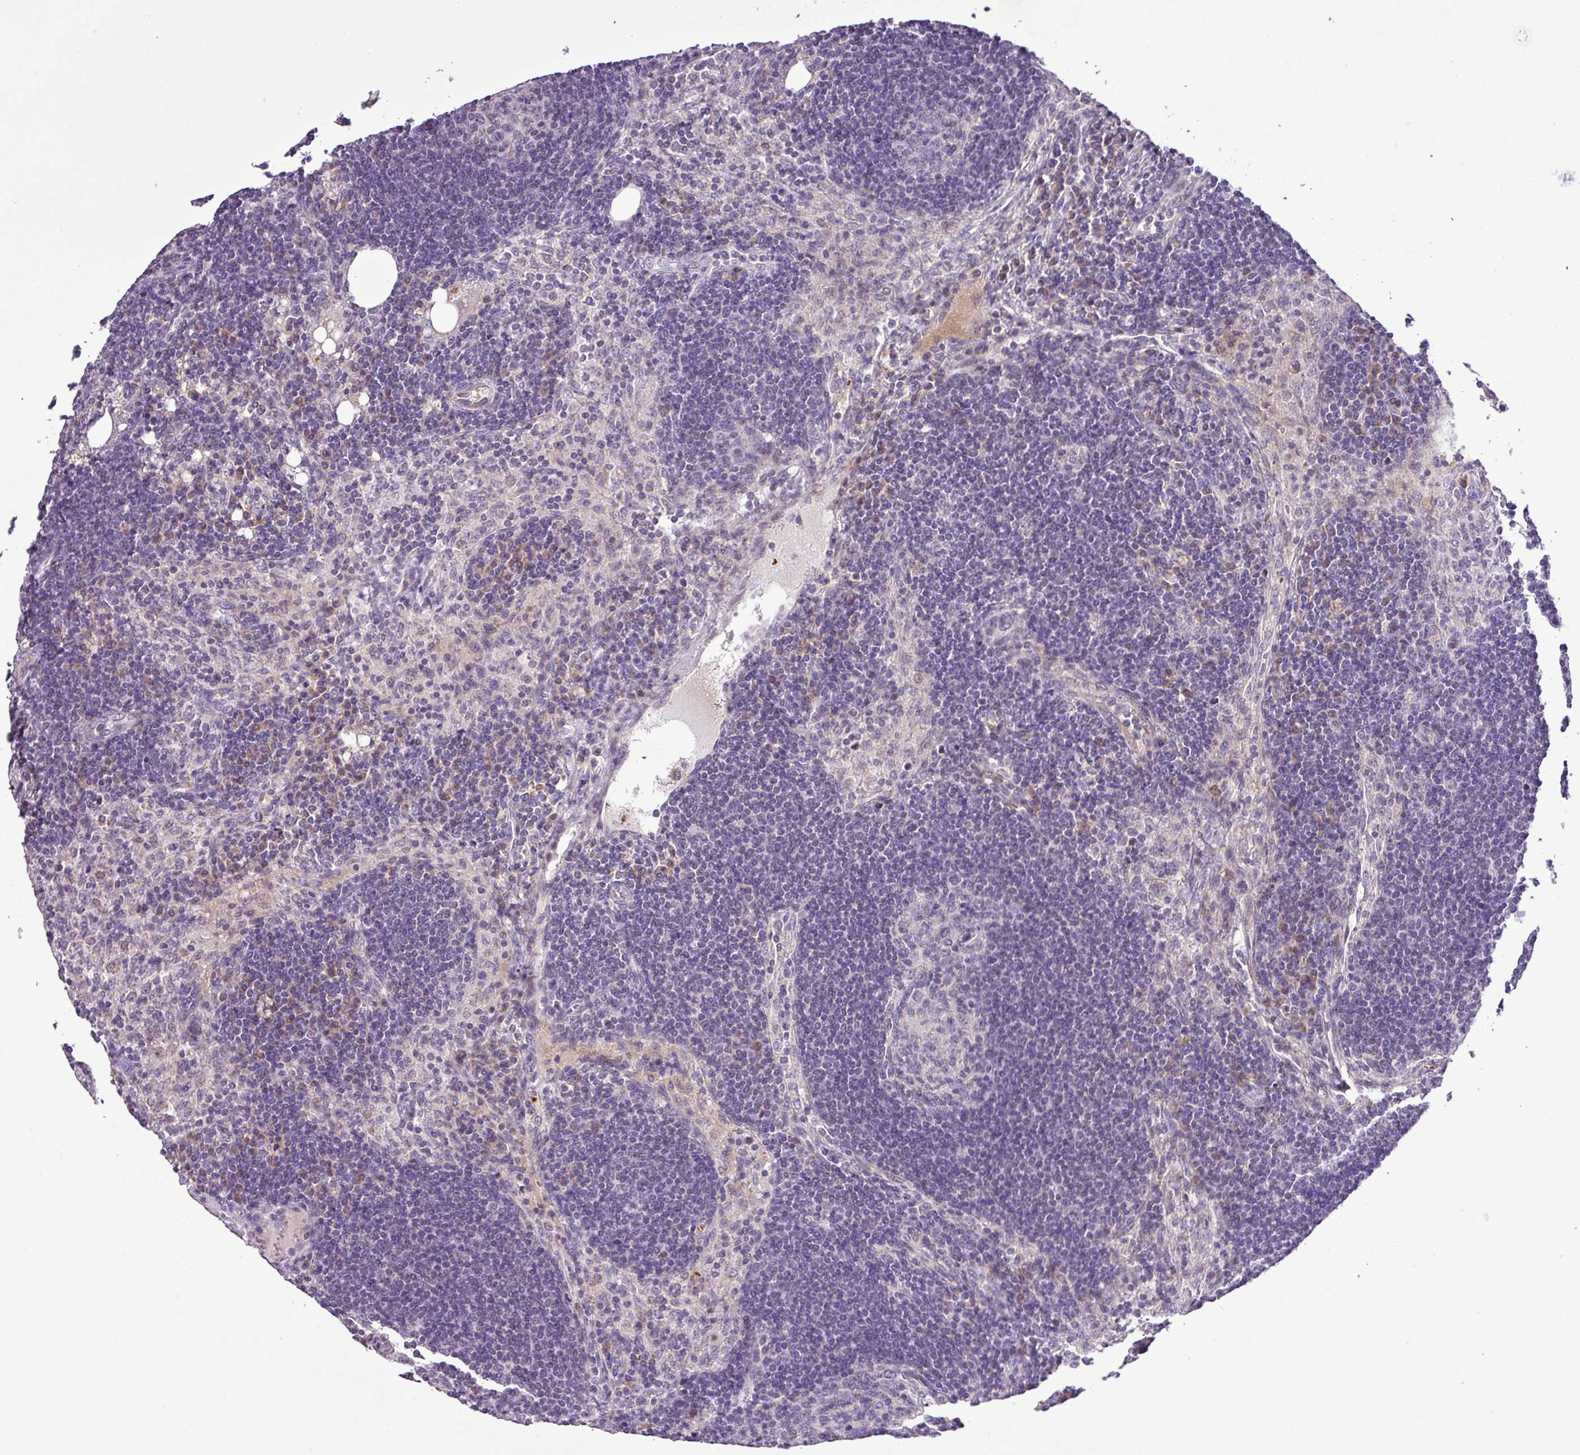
{"staining": {"intensity": "negative", "quantity": "none", "location": "none"}, "tissue": "lymph node", "cell_type": "Germinal center cells", "image_type": "normal", "snomed": [{"axis": "morphology", "description": "Normal tissue, NOS"}, {"axis": "topography", "description": "Lymph node"}], "caption": "A micrograph of human lymph node is negative for staining in germinal center cells. (DAB (3,3'-diaminobenzidine) immunohistochemistry (IHC), high magnification).", "gene": "FAM183A", "patient": {"sex": "female", "age": 73}}